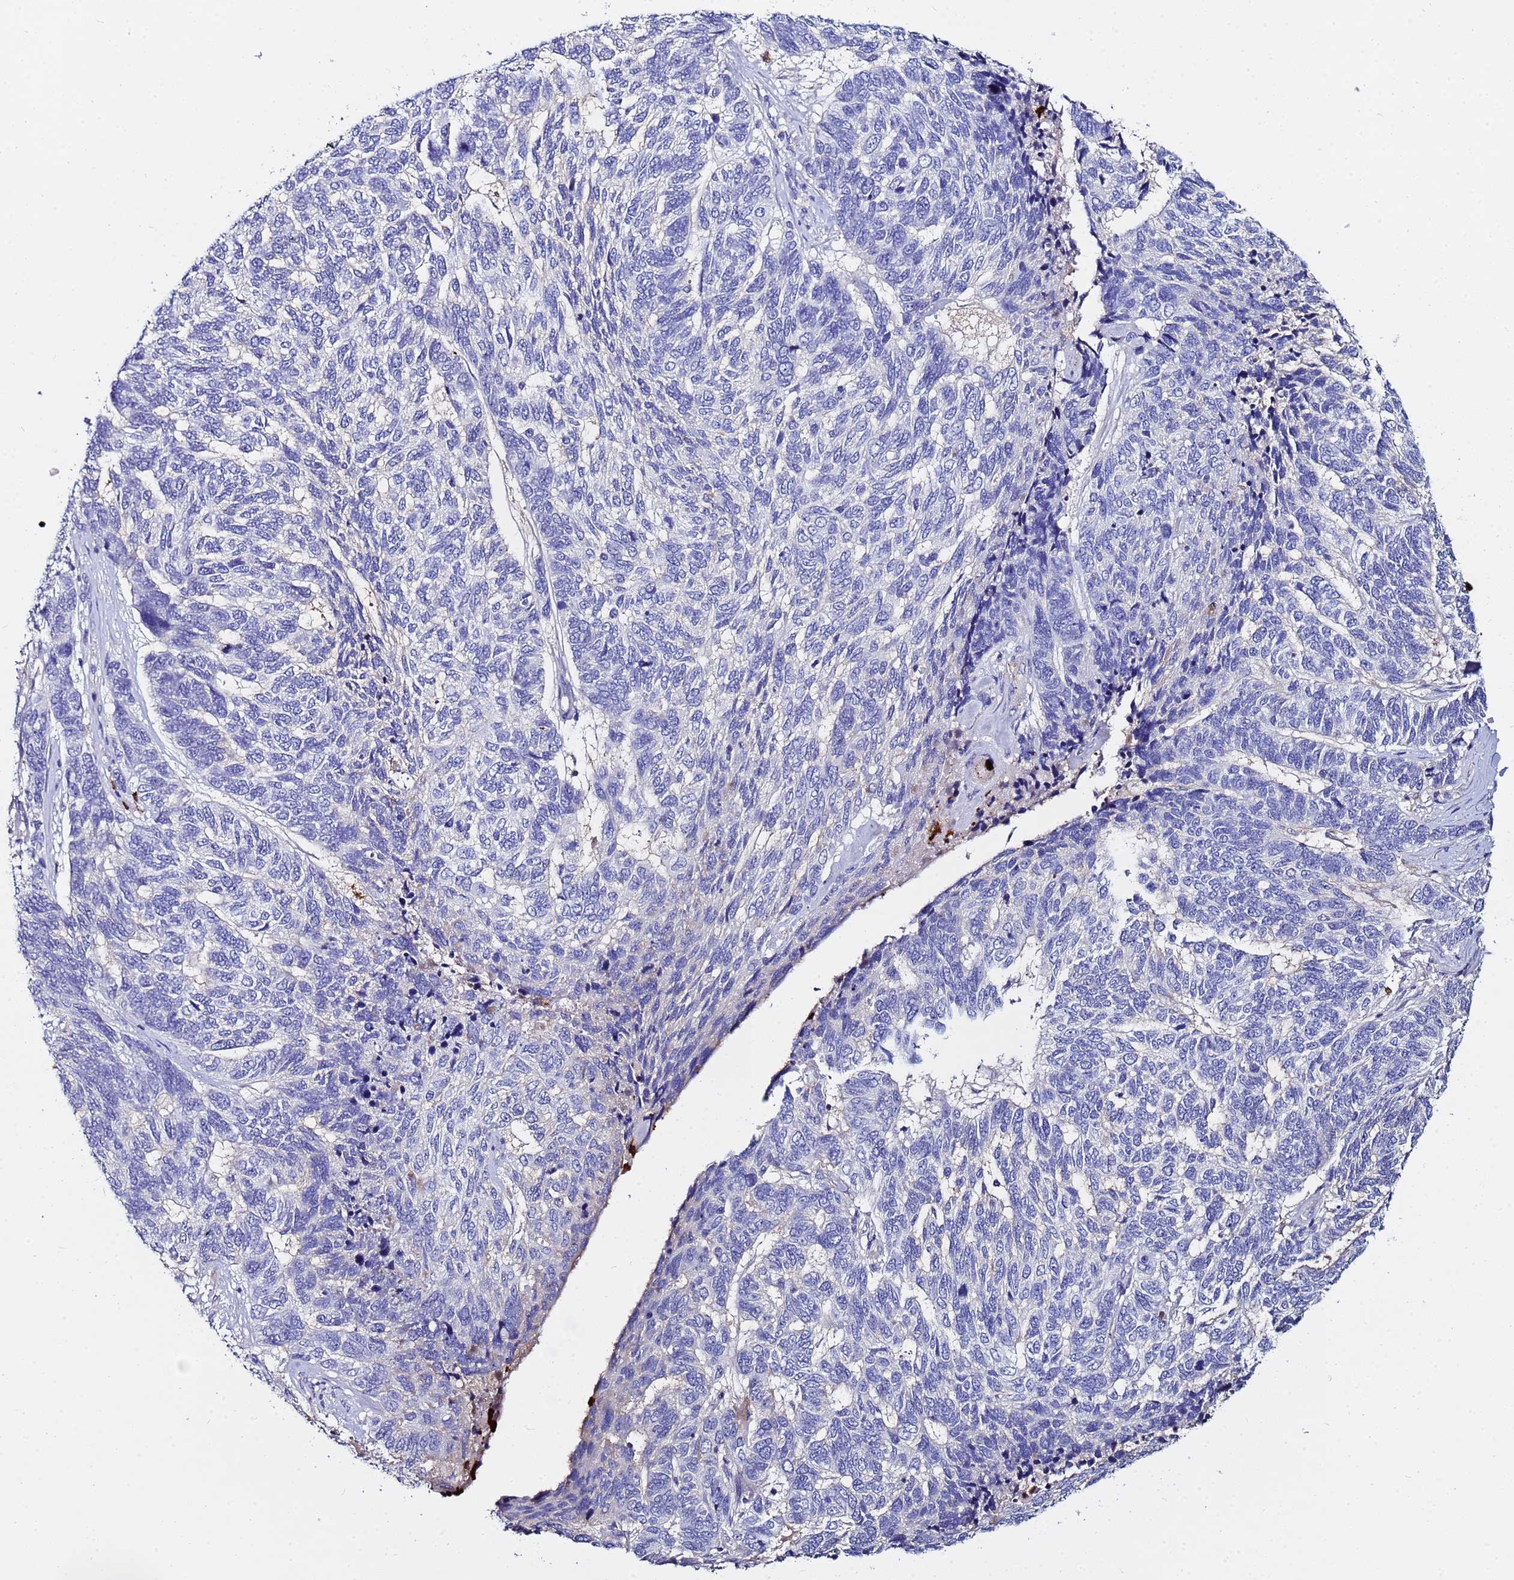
{"staining": {"intensity": "negative", "quantity": "none", "location": "none"}, "tissue": "skin cancer", "cell_type": "Tumor cells", "image_type": "cancer", "snomed": [{"axis": "morphology", "description": "Basal cell carcinoma"}, {"axis": "topography", "description": "Skin"}], "caption": "Tumor cells show no significant protein expression in skin cancer. (Stains: DAB immunohistochemistry with hematoxylin counter stain, Microscopy: brightfield microscopy at high magnification).", "gene": "TUBAL3", "patient": {"sex": "female", "age": 65}}